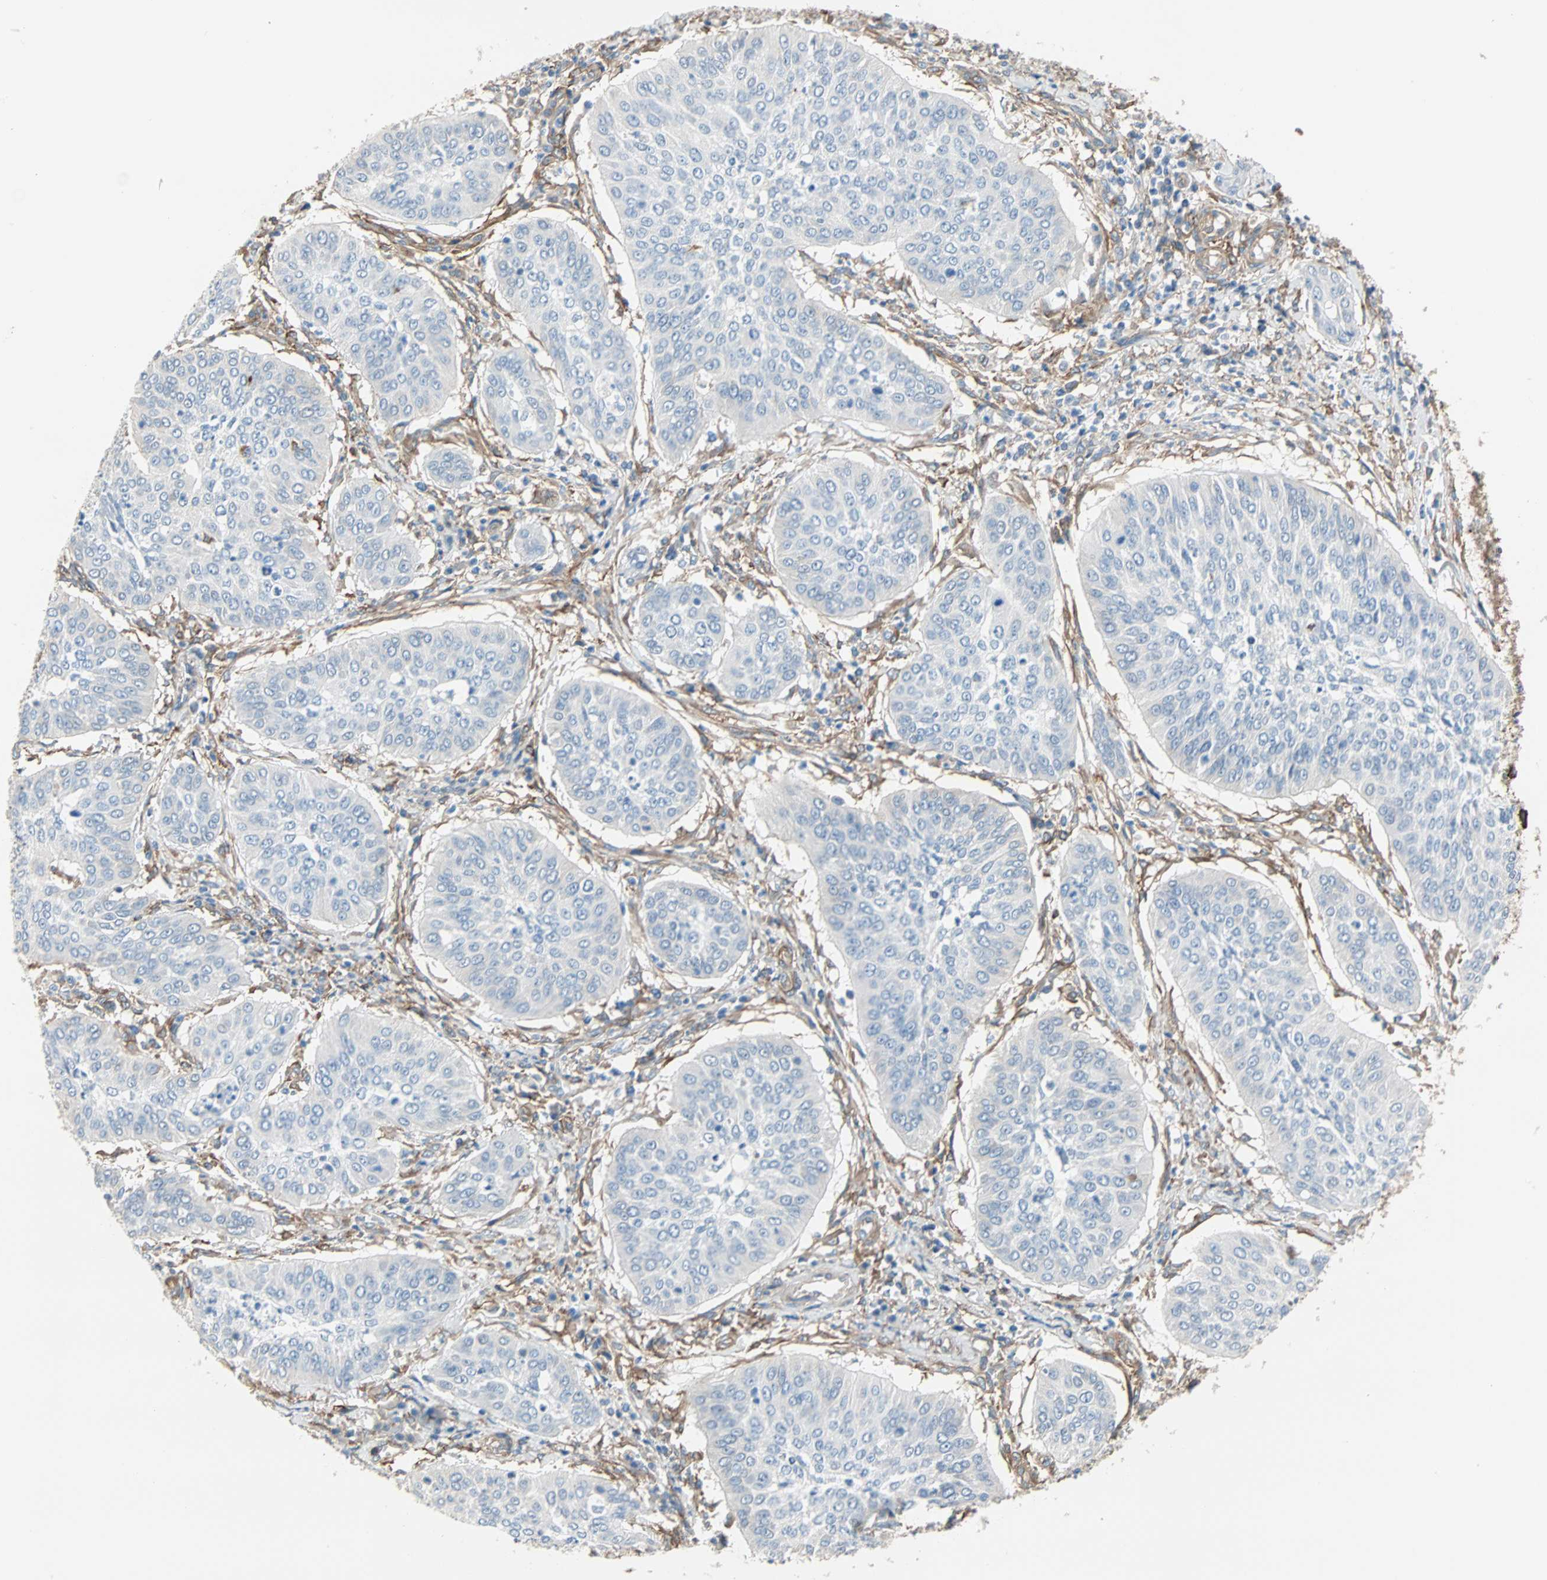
{"staining": {"intensity": "negative", "quantity": "none", "location": "none"}, "tissue": "cervical cancer", "cell_type": "Tumor cells", "image_type": "cancer", "snomed": [{"axis": "morphology", "description": "Normal tissue, NOS"}, {"axis": "morphology", "description": "Squamous cell carcinoma, NOS"}, {"axis": "topography", "description": "Cervix"}], "caption": "Immunohistochemistry histopathology image of human cervical squamous cell carcinoma stained for a protein (brown), which exhibits no expression in tumor cells.", "gene": "EPB41L2", "patient": {"sex": "female", "age": 39}}